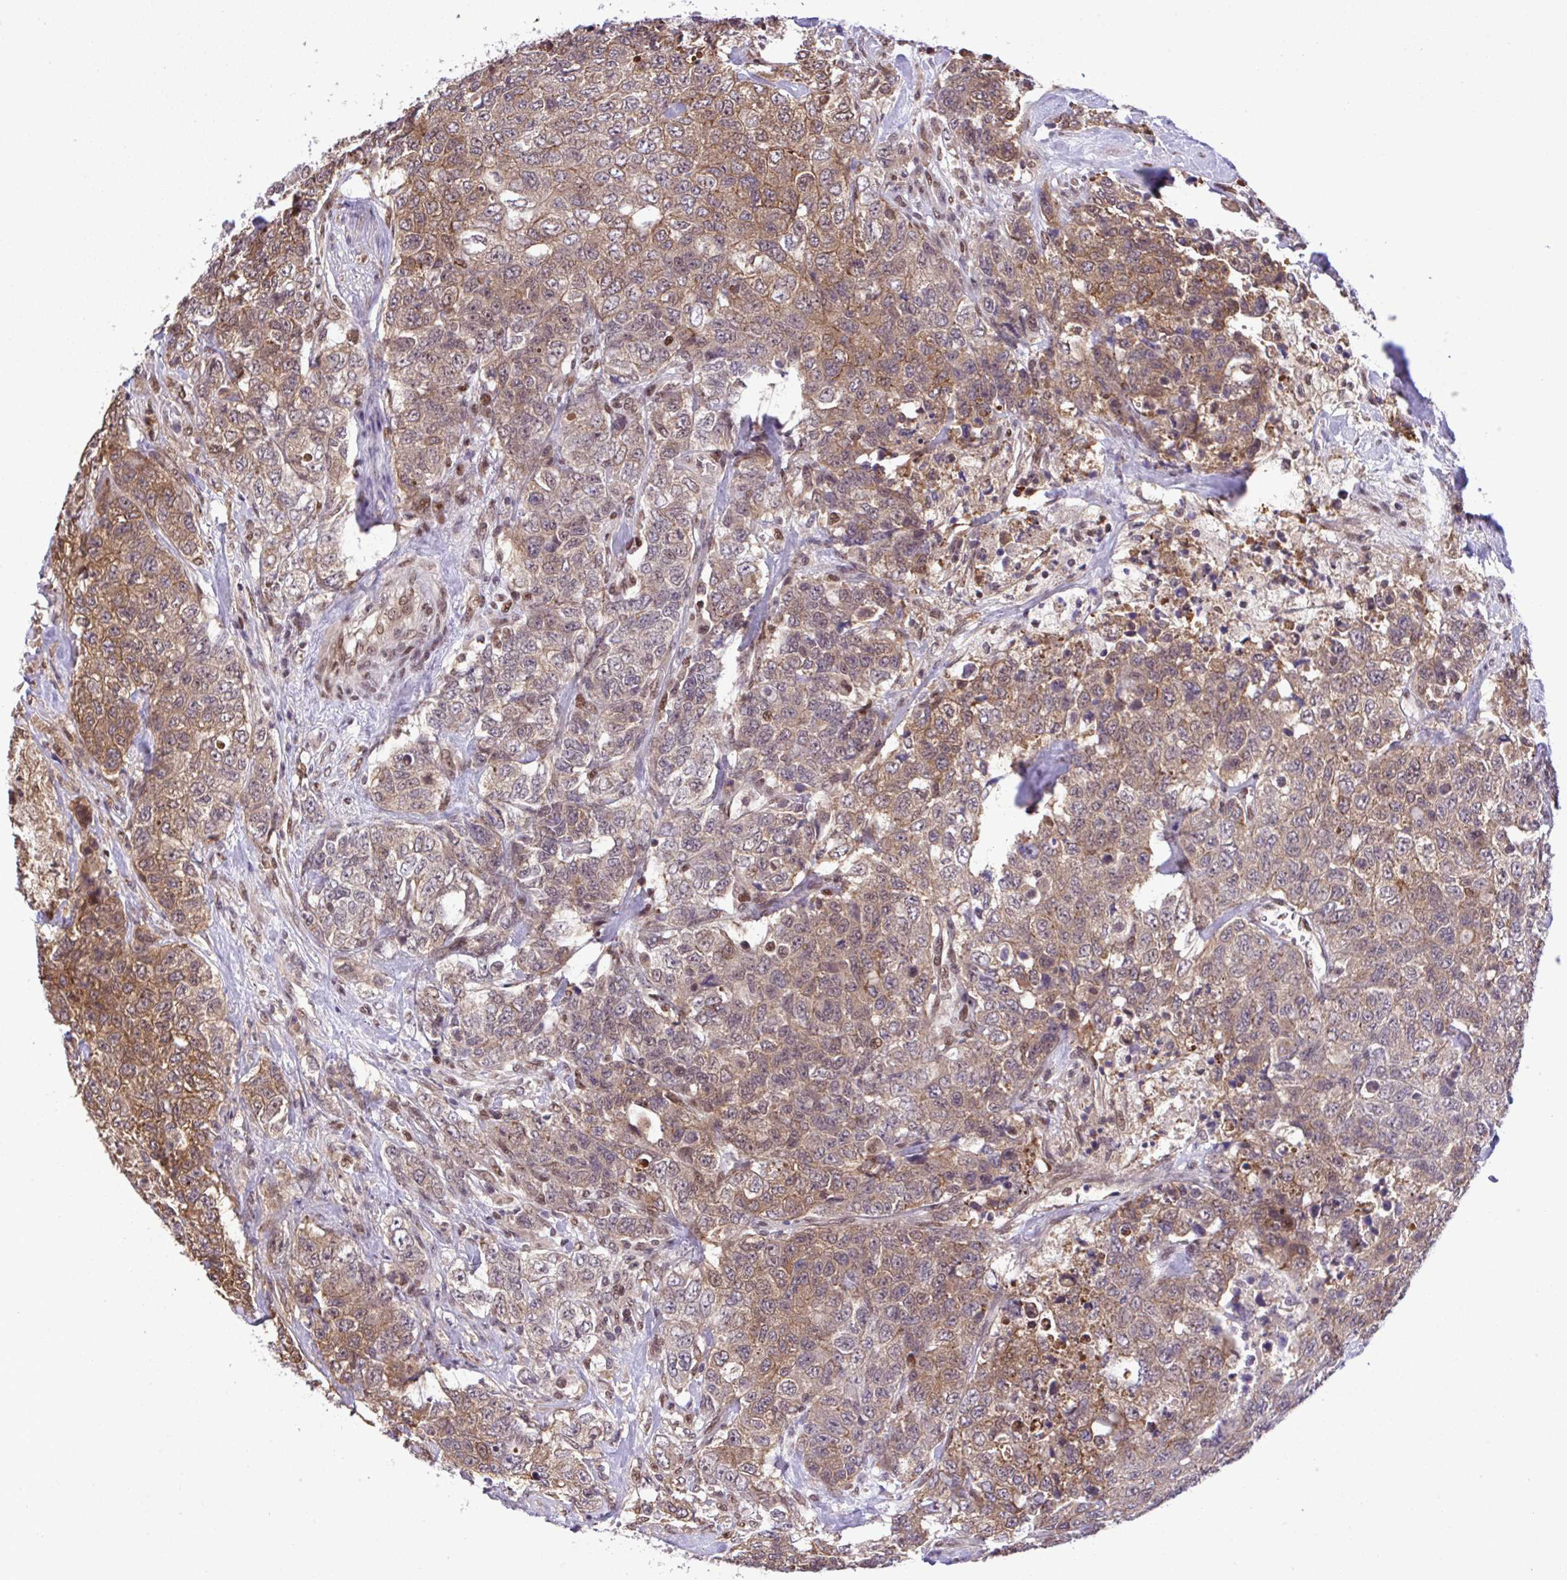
{"staining": {"intensity": "moderate", "quantity": ">75%", "location": "cytoplasmic/membranous"}, "tissue": "urothelial cancer", "cell_type": "Tumor cells", "image_type": "cancer", "snomed": [{"axis": "morphology", "description": "Urothelial carcinoma, High grade"}, {"axis": "topography", "description": "Urinary bladder"}], "caption": "Urothelial cancer stained with DAB immunohistochemistry shows medium levels of moderate cytoplasmic/membranous expression in about >75% of tumor cells. Using DAB (brown) and hematoxylin (blue) stains, captured at high magnification using brightfield microscopy.", "gene": "GLIS3", "patient": {"sex": "female", "age": 78}}